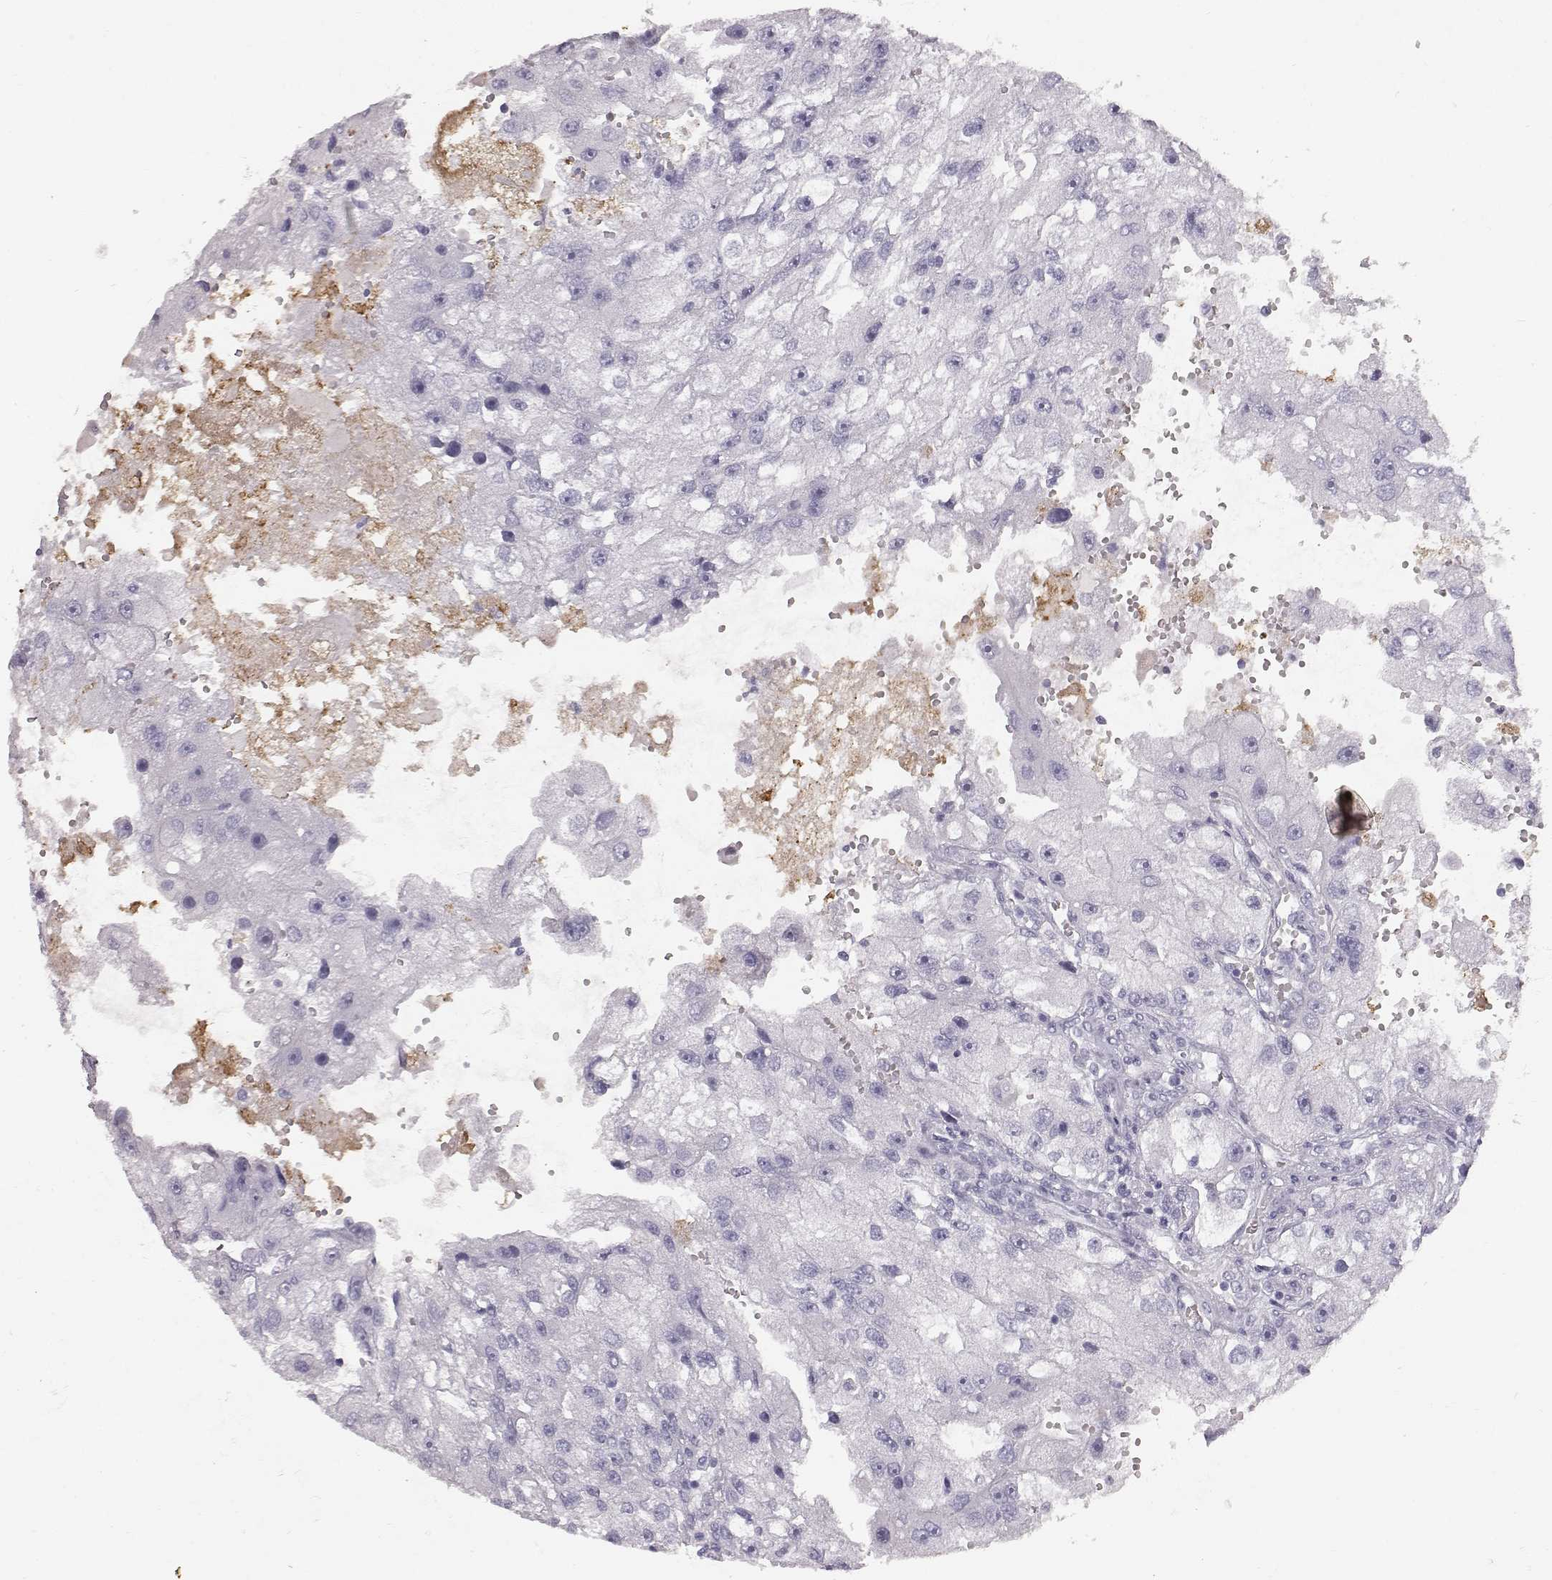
{"staining": {"intensity": "negative", "quantity": "none", "location": "none"}, "tissue": "renal cancer", "cell_type": "Tumor cells", "image_type": "cancer", "snomed": [{"axis": "morphology", "description": "Adenocarcinoma, NOS"}, {"axis": "topography", "description": "Kidney"}], "caption": "A high-resolution micrograph shows immunohistochemistry staining of adenocarcinoma (renal), which displays no significant staining in tumor cells. The staining was performed using DAB (3,3'-diaminobenzidine) to visualize the protein expression in brown, while the nuclei were stained in blue with hematoxylin (Magnification: 20x).", "gene": "KRTAP16-1", "patient": {"sex": "male", "age": 63}}